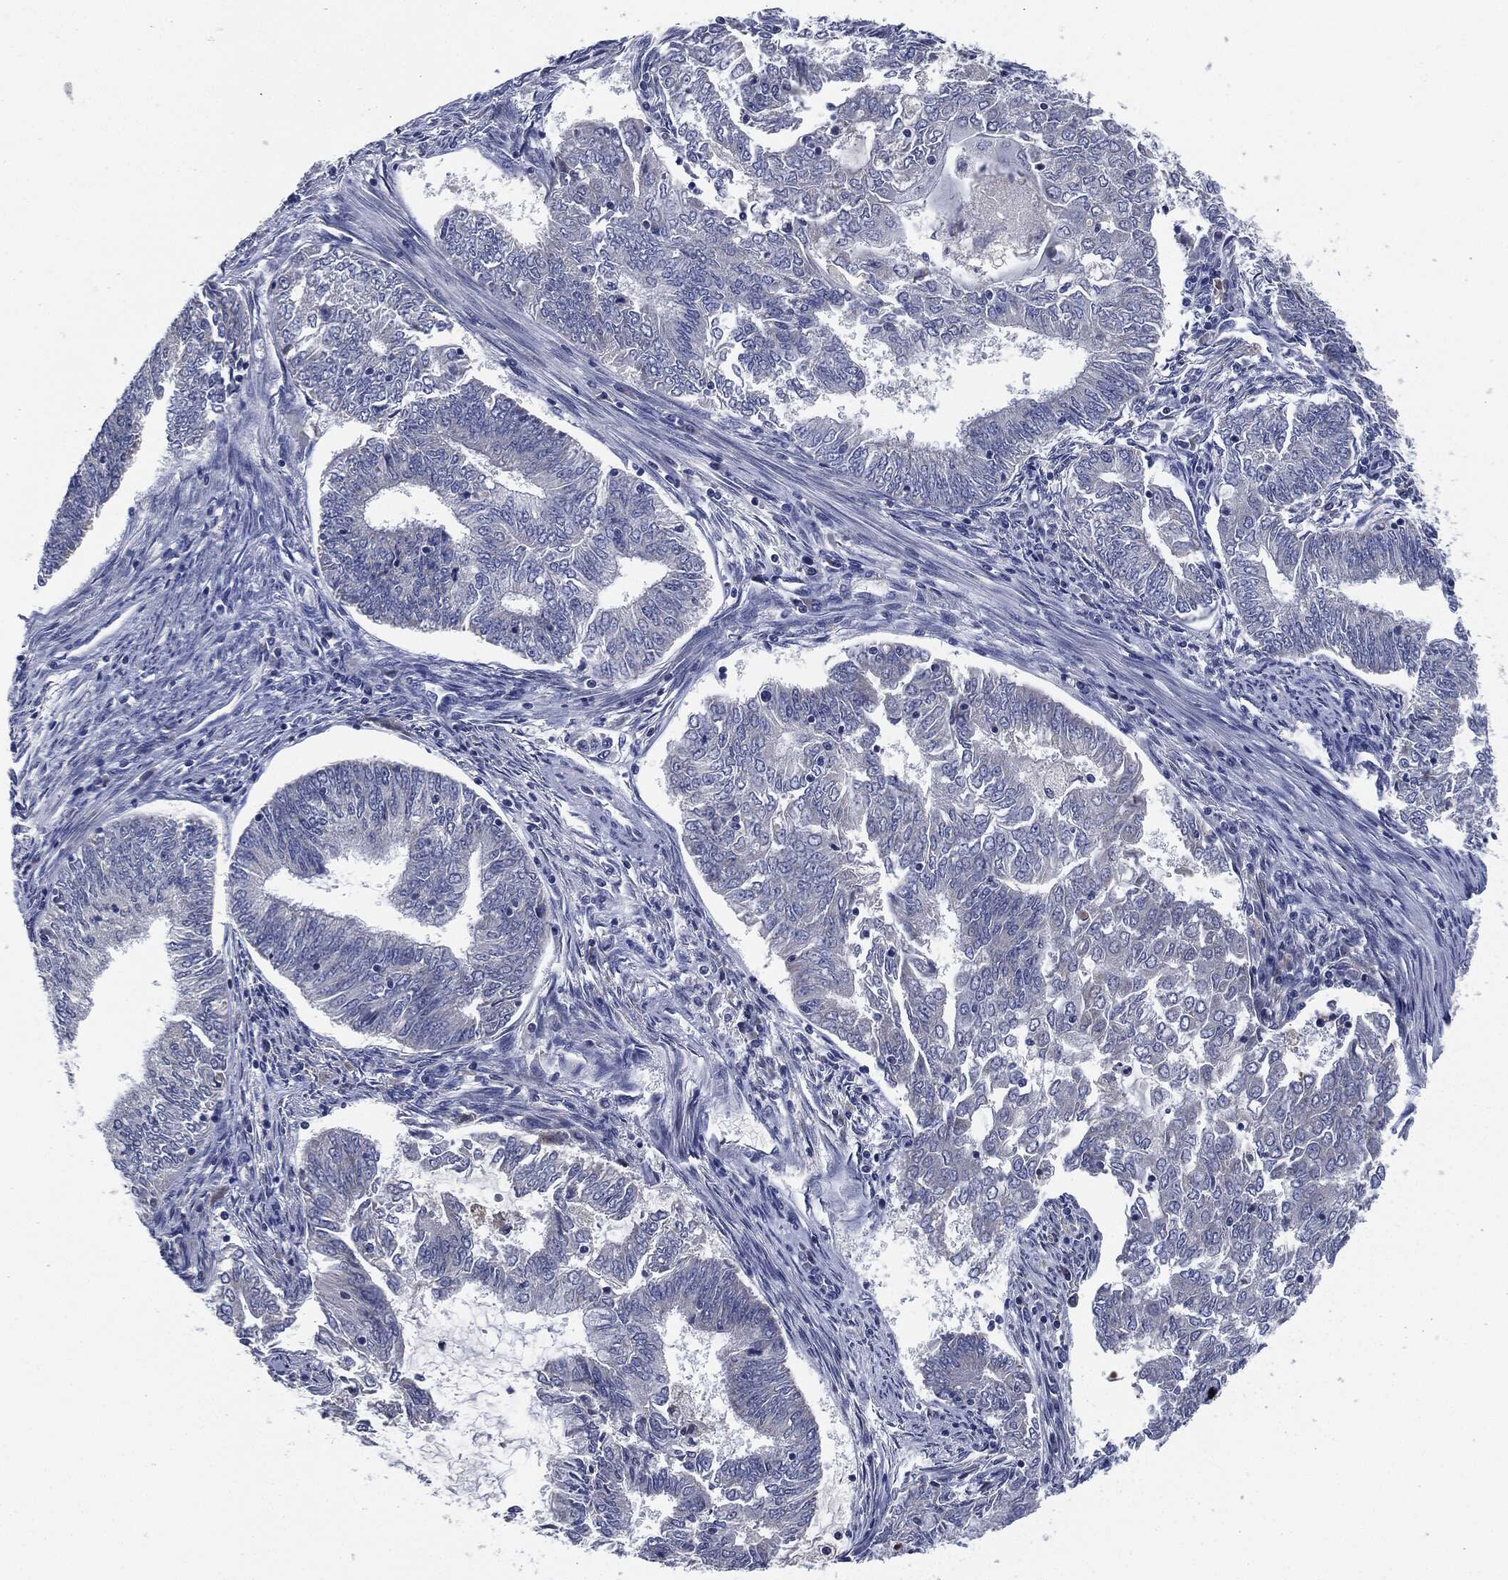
{"staining": {"intensity": "negative", "quantity": "none", "location": "none"}, "tissue": "endometrial cancer", "cell_type": "Tumor cells", "image_type": "cancer", "snomed": [{"axis": "morphology", "description": "Adenocarcinoma, NOS"}, {"axis": "topography", "description": "Endometrium"}], "caption": "Endometrial cancer was stained to show a protein in brown. There is no significant staining in tumor cells. (Brightfield microscopy of DAB (3,3'-diaminobenzidine) immunohistochemistry at high magnification).", "gene": "SIGLEC9", "patient": {"sex": "female", "age": 62}}